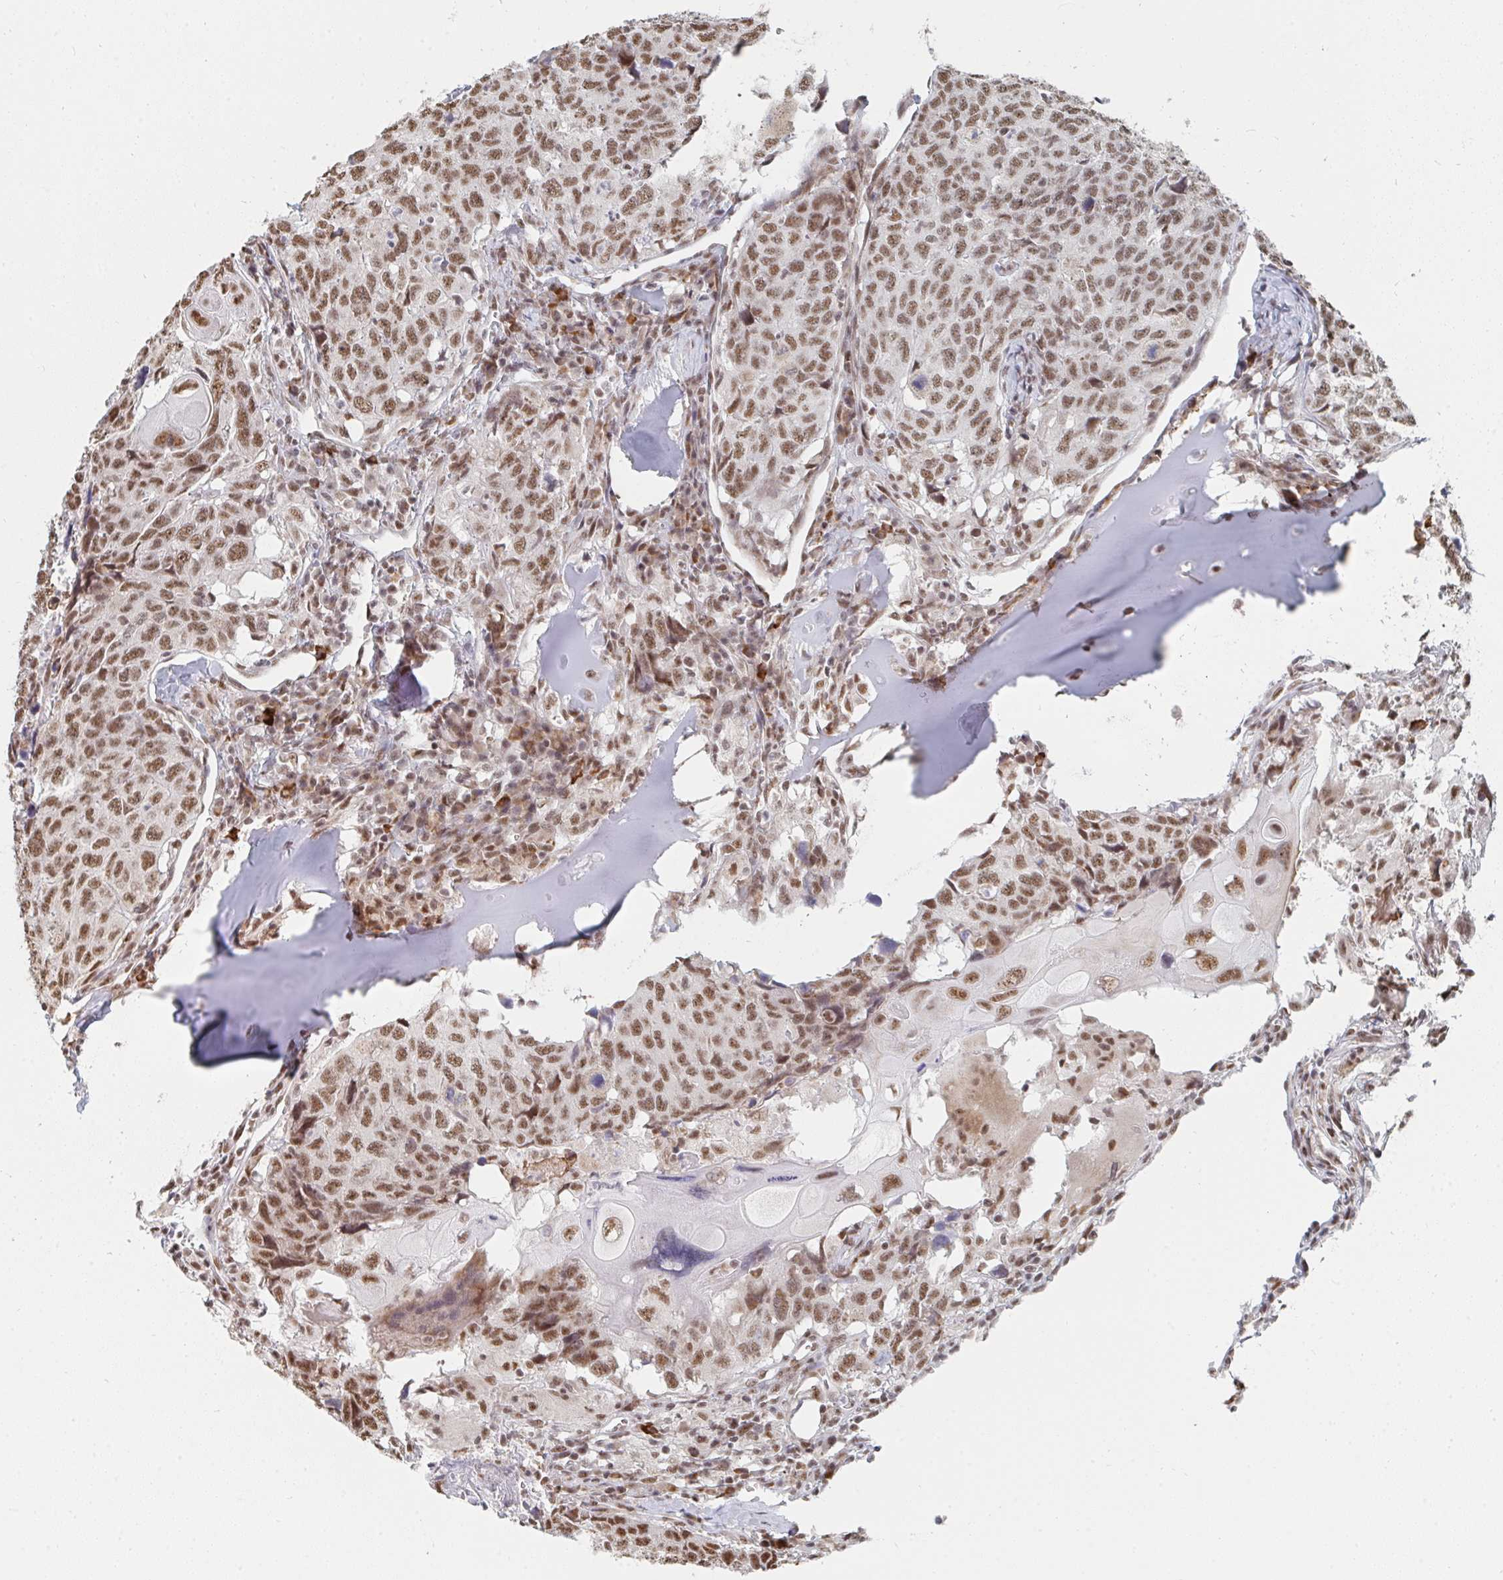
{"staining": {"intensity": "moderate", "quantity": ">75%", "location": "nuclear"}, "tissue": "head and neck cancer", "cell_type": "Tumor cells", "image_type": "cancer", "snomed": [{"axis": "morphology", "description": "Normal tissue, NOS"}, {"axis": "morphology", "description": "Squamous cell carcinoma, NOS"}, {"axis": "topography", "description": "Skeletal muscle"}, {"axis": "topography", "description": "Vascular tissue"}, {"axis": "topography", "description": "Peripheral nerve tissue"}, {"axis": "topography", "description": "Head-Neck"}], "caption": "Human squamous cell carcinoma (head and neck) stained with a protein marker displays moderate staining in tumor cells.", "gene": "MBNL1", "patient": {"sex": "male", "age": 66}}